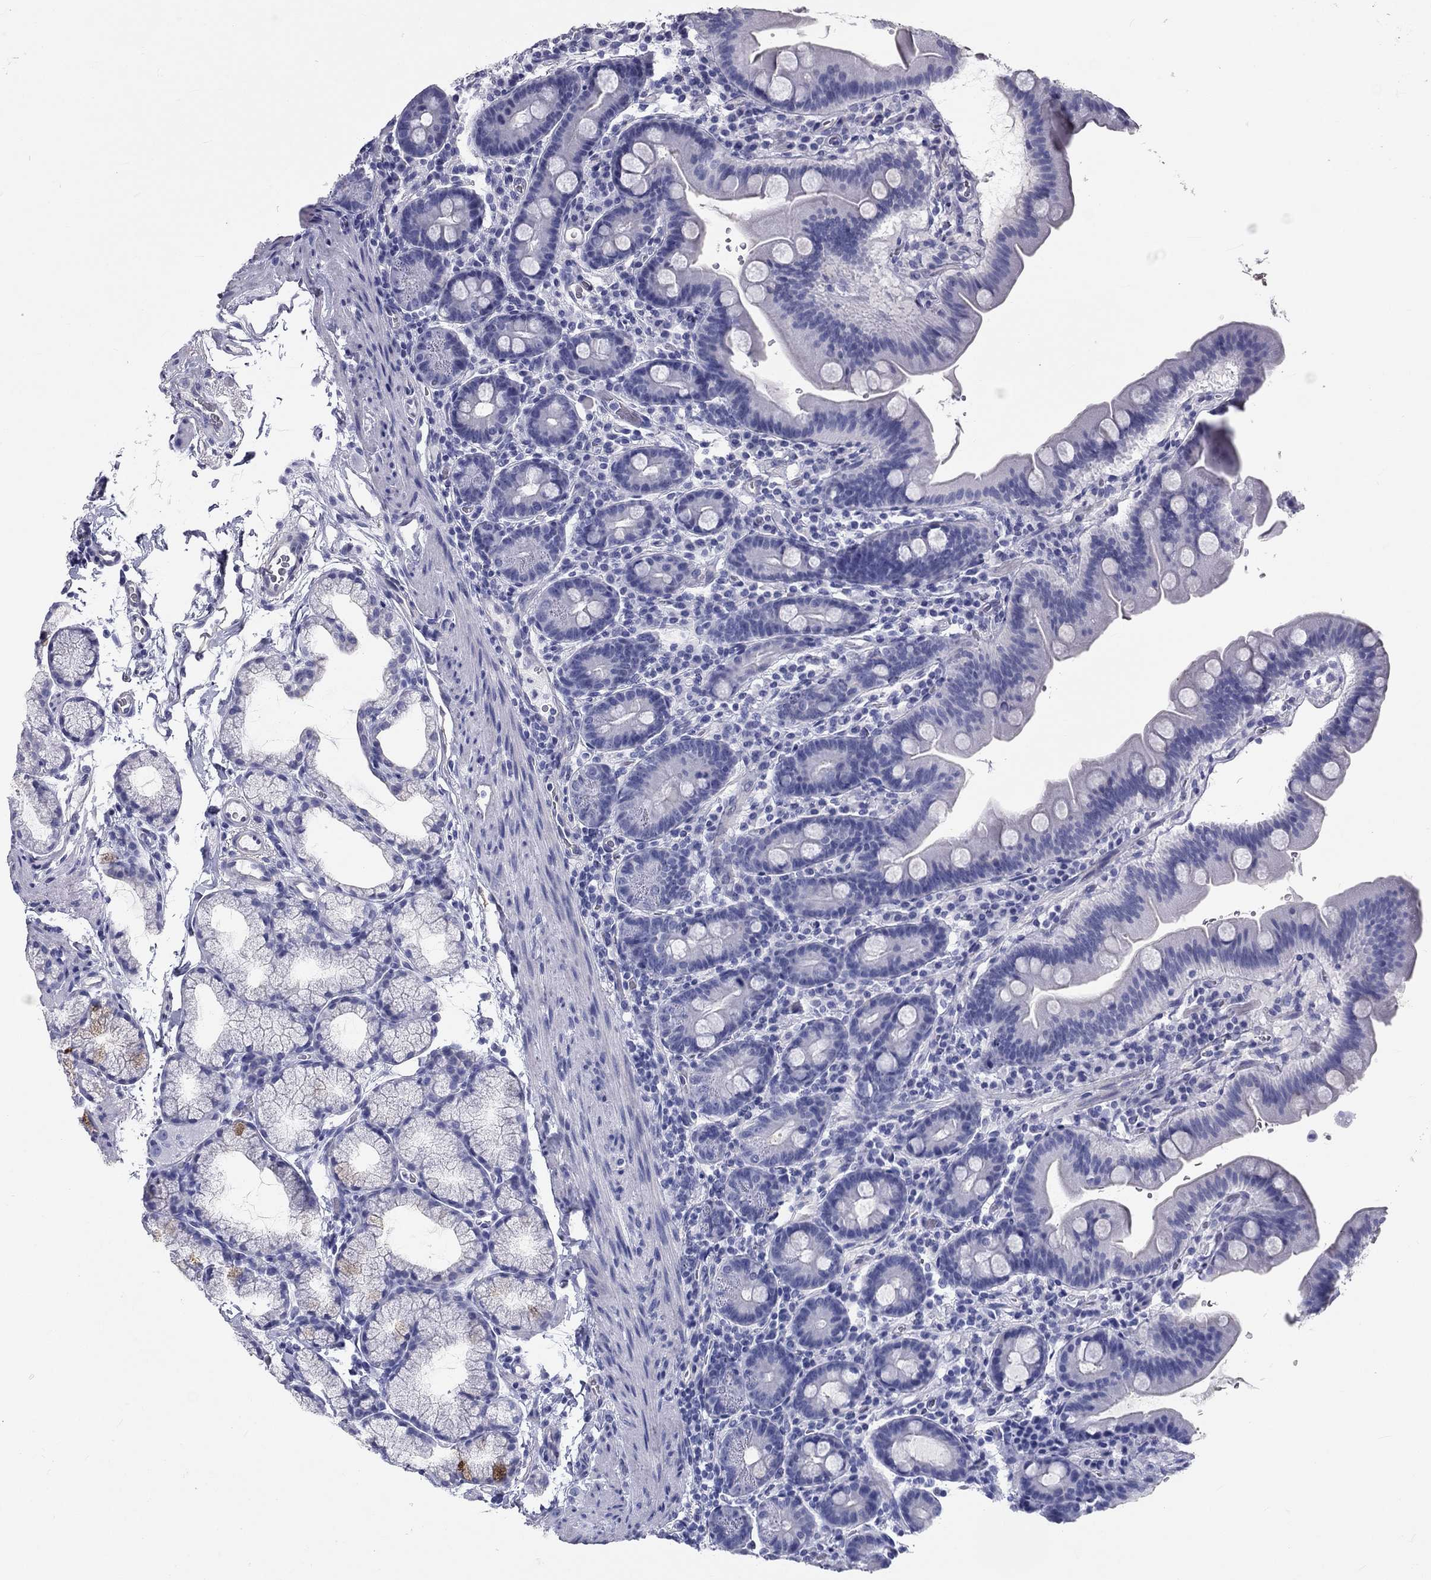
{"staining": {"intensity": "negative", "quantity": "none", "location": "none"}, "tissue": "duodenum", "cell_type": "Glandular cells", "image_type": "normal", "snomed": [{"axis": "morphology", "description": "Normal tissue, NOS"}, {"axis": "topography", "description": "Duodenum"}], "caption": "Immunohistochemistry image of benign human duodenum stained for a protein (brown), which displays no positivity in glandular cells.", "gene": "DNALI1", "patient": {"sex": "male", "age": 59}}